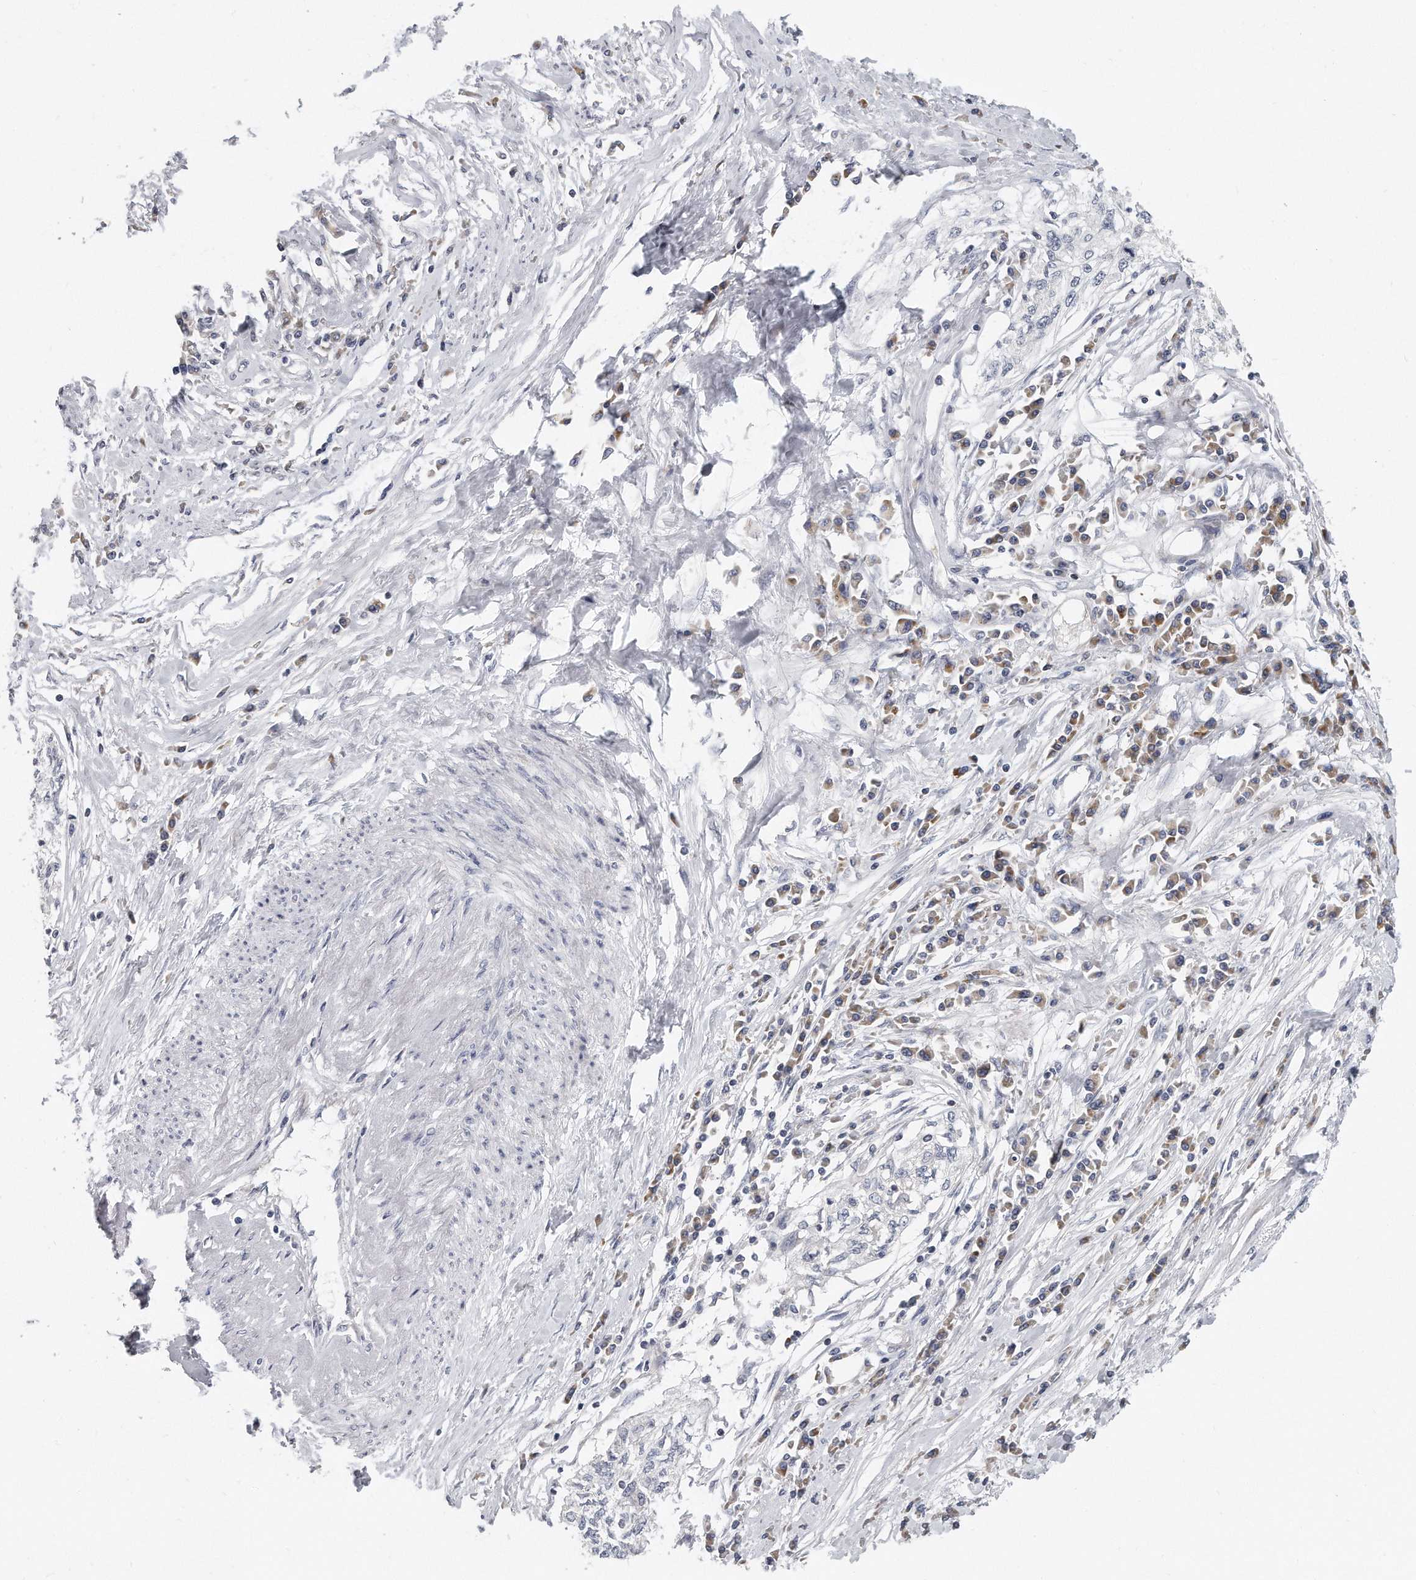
{"staining": {"intensity": "negative", "quantity": "none", "location": "none"}, "tissue": "cervical cancer", "cell_type": "Tumor cells", "image_type": "cancer", "snomed": [{"axis": "morphology", "description": "Squamous cell carcinoma, NOS"}, {"axis": "topography", "description": "Cervix"}], "caption": "An immunohistochemistry (IHC) histopathology image of cervical cancer (squamous cell carcinoma) is shown. There is no staining in tumor cells of cervical cancer (squamous cell carcinoma).", "gene": "PLEKHA6", "patient": {"sex": "female", "age": 57}}